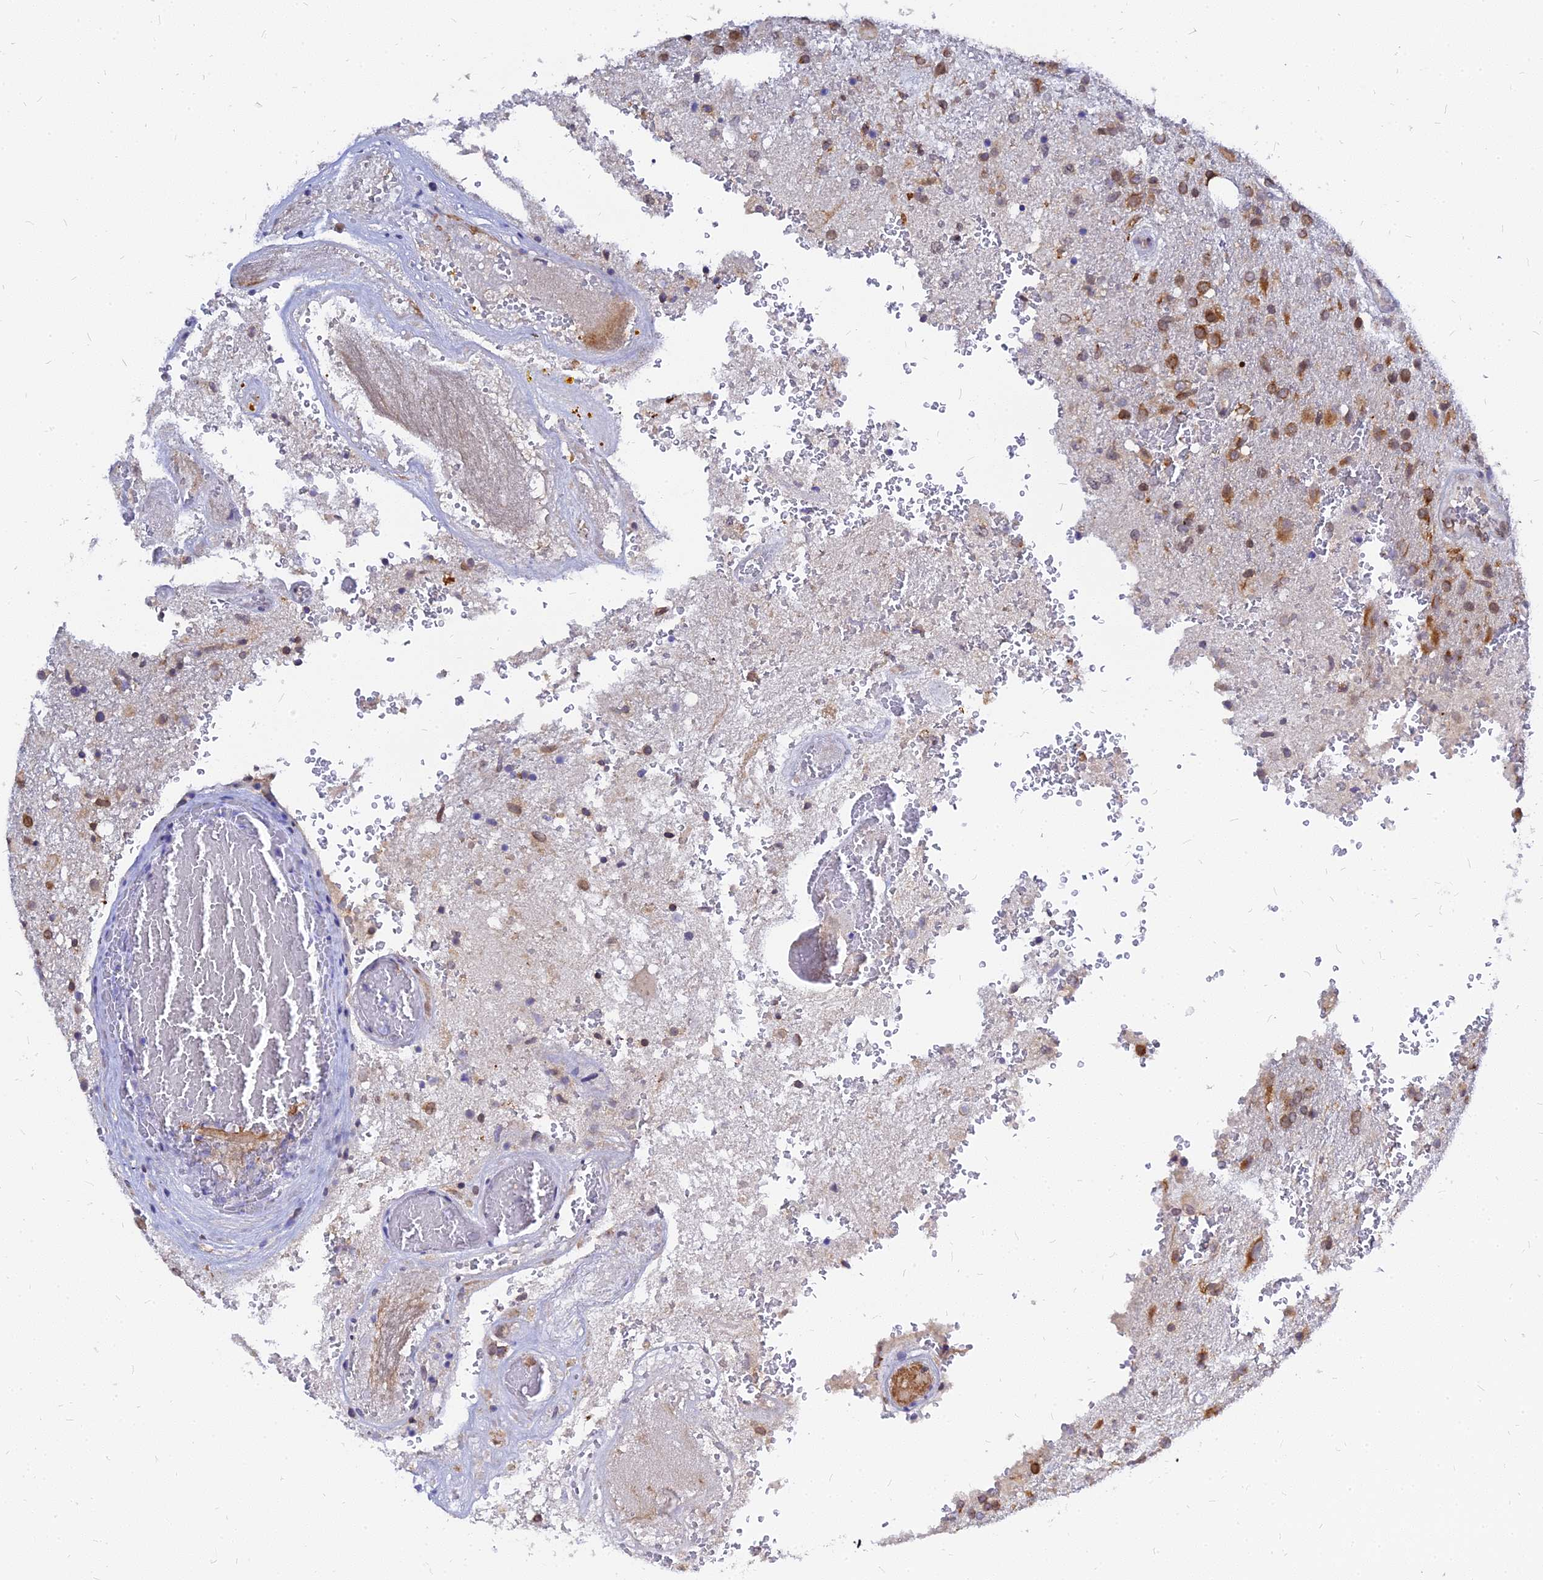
{"staining": {"intensity": "strong", "quantity": ">75%", "location": "cytoplasmic/membranous"}, "tissue": "glioma", "cell_type": "Tumor cells", "image_type": "cancer", "snomed": [{"axis": "morphology", "description": "Glioma, malignant, High grade"}, {"axis": "topography", "description": "Brain"}], "caption": "Tumor cells reveal high levels of strong cytoplasmic/membranous positivity in about >75% of cells in glioma. The staining was performed using DAB to visualize the protein expression in brown, while the nuclei were stained in blue with hematoxylin (Magnification: 20x).", "gene": "RNF121", "patient": {"sex": "female", "age": 74}}